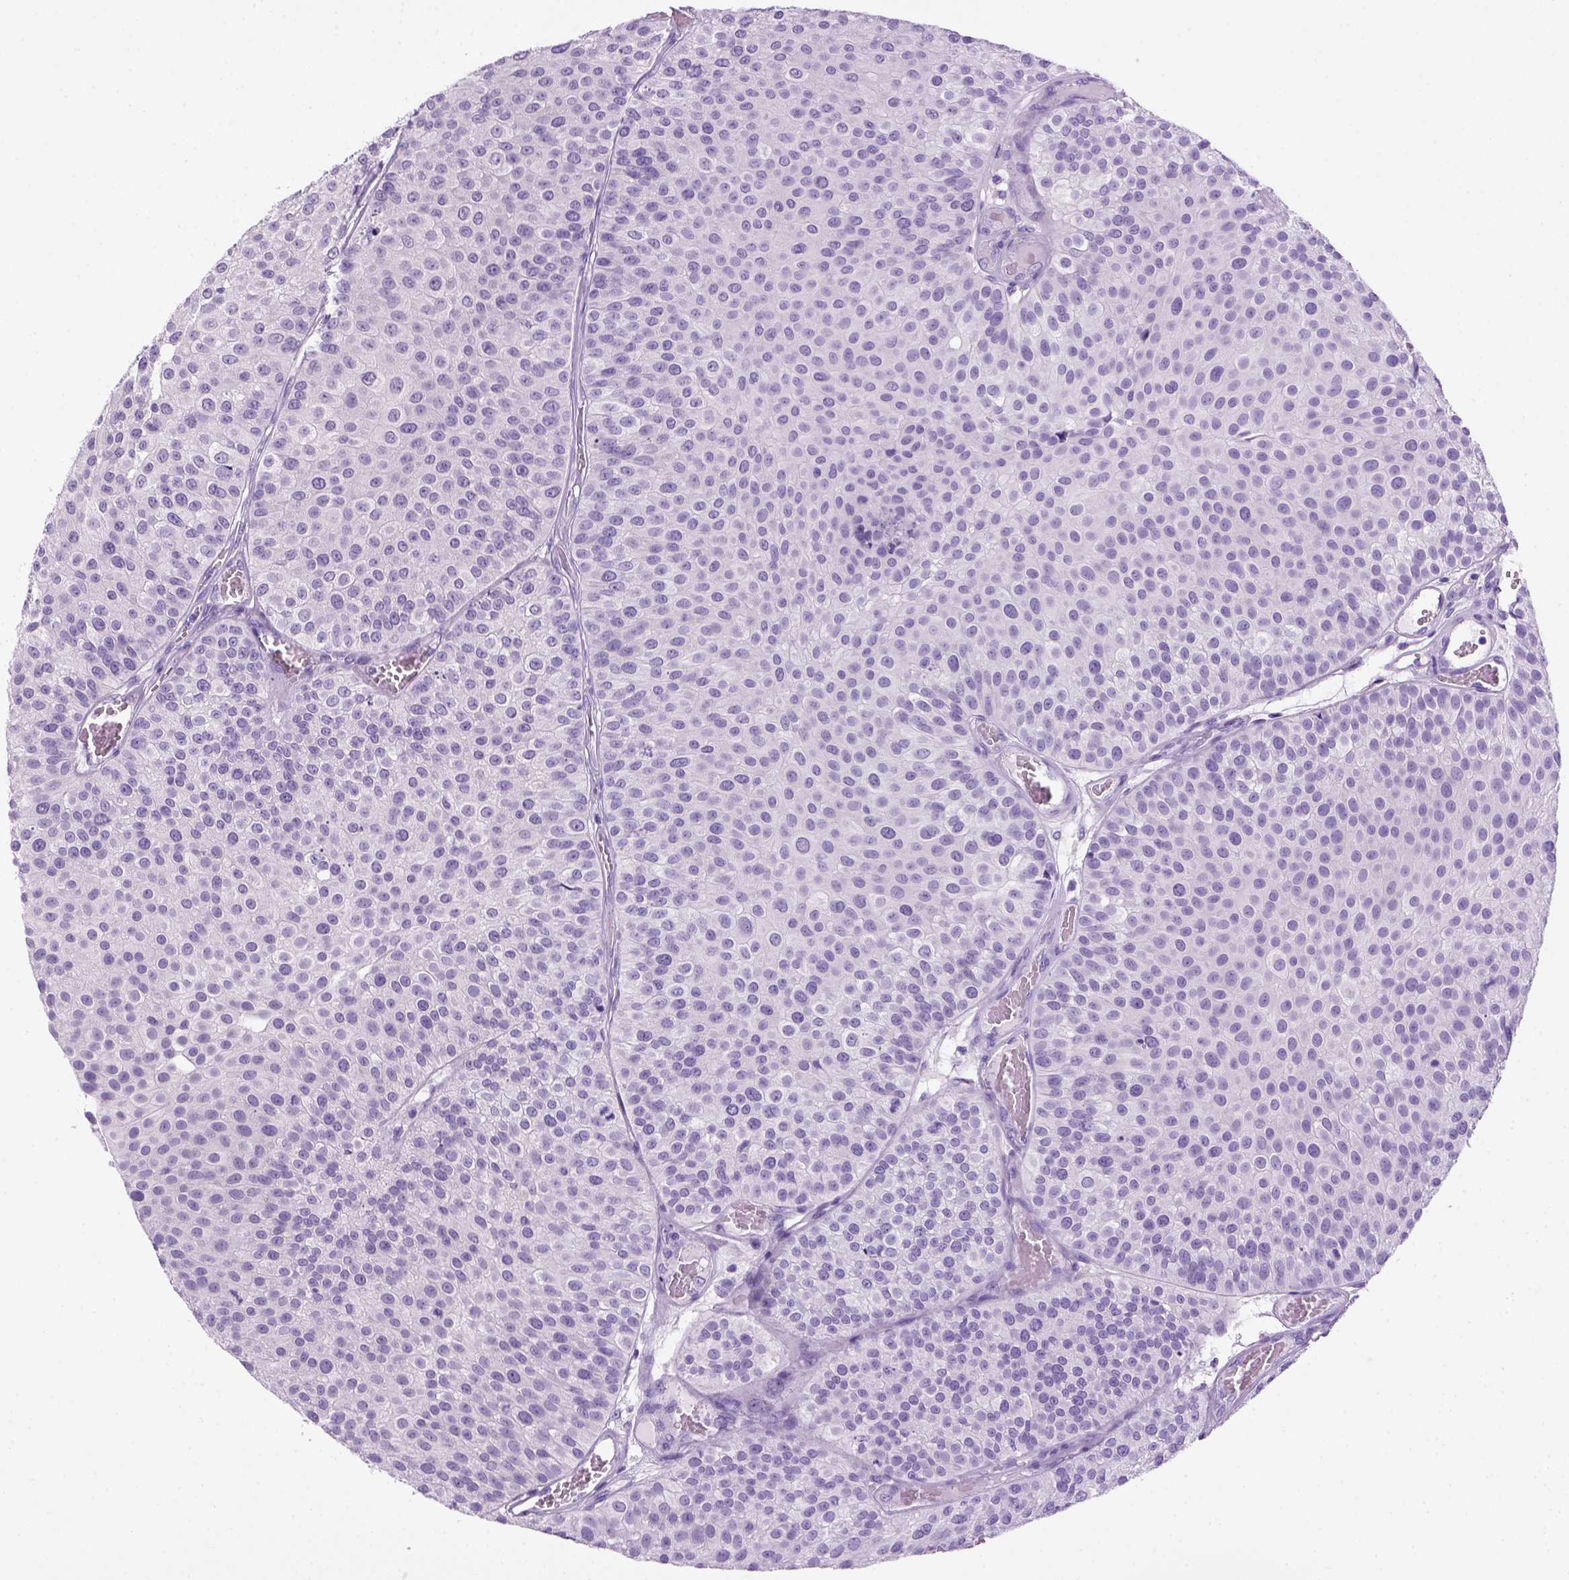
{"staining": {"intensity": "negative", "quantity": "none", "location": "none"}, "tissue": "urothelial cancer", "cell_type": "Tumor cells", "image_type": "cancer", "snomed": [{"axis": "morphology", "description": "Urothelial carcinoma, Low grade"}, {"axis": "topography", "description": "Urinary bladder"}], "caption": "High power microscopy image of an immunohistochemistry photomicrograph of urothelial cancer, revealing no significant expression in tumor cells.", "gene": "SGCG", "patient": {"sex": "female", "age": 87}}